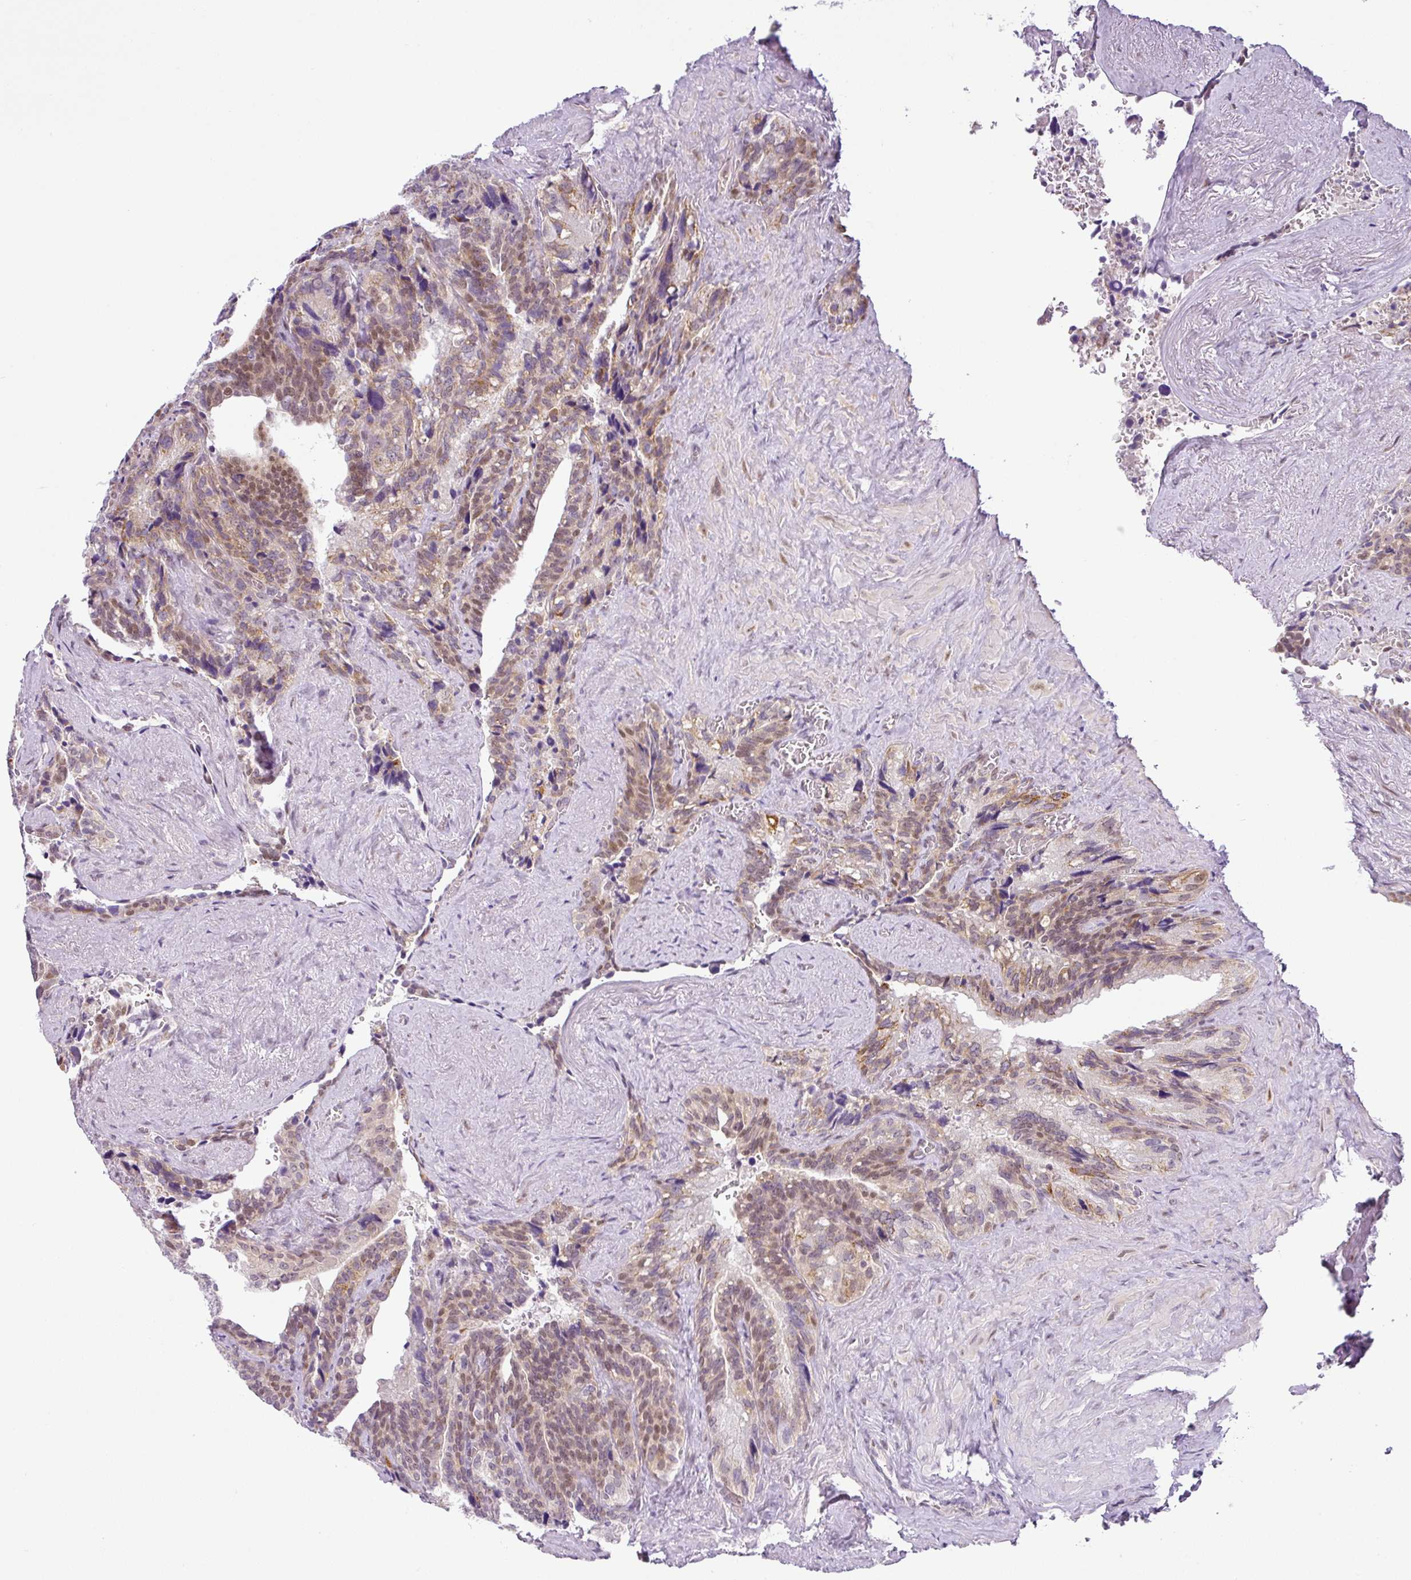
{"staining": {"intensity": "weak", "quantity": "25%-75%", "location": "nuclear"}, "tissue": "seminal vesicle", "cell_type": "Glandular cells", "image_type": "normal", "snomed": [{"axis": "morphology", "description": "Normal tissue, NOS"}, {"axis": "topography", "description": "Seminal veicle"}], "caption": "High-power microscopy captured an IHC photomicrograph of benign seminal vesicle, revealing weak nuclear expression in about 25%-75% of glandular cells. The staining is performed using DAB brown chromogen to label protein expression. The nuclei are counter-stained blue using hematoxylin.", "gene": "NDUFB2", "patient": {"sex": "male", "age": 68}}